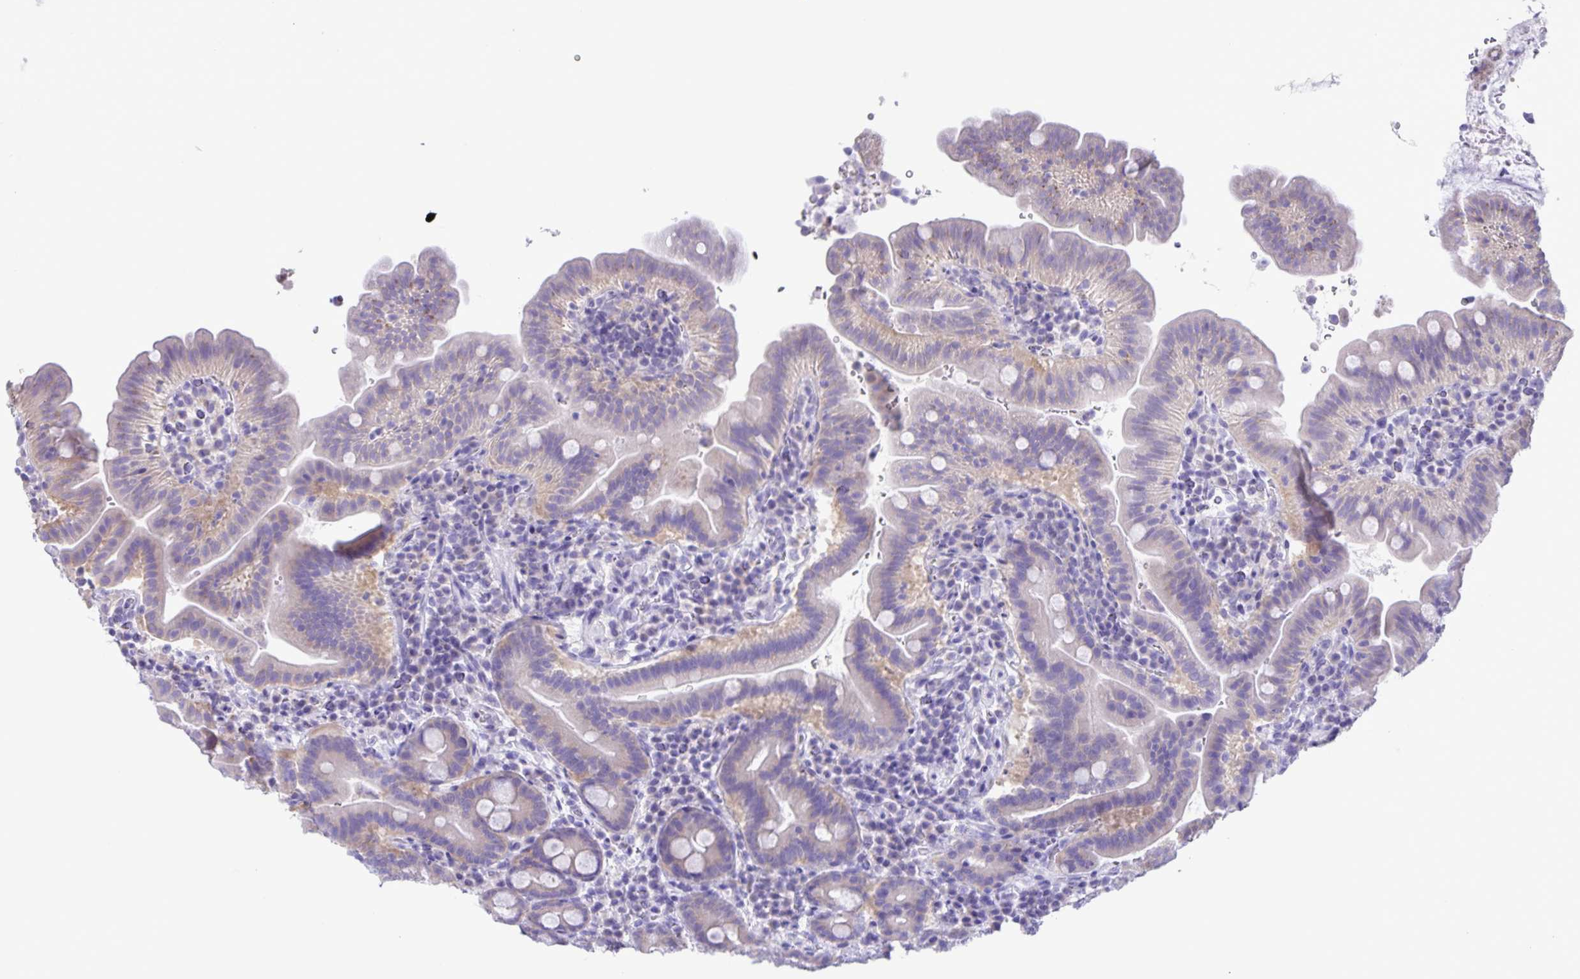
{"staining": {"intensity": "moderate", "quantity": "25%-75%", "location": "cytoplasmic/membranous"}, "tissue": "small intestine", "cell_type": "Glandular cells", "image_type": "normal", "snomed": [{"axis": "morphology", "description": "Normal tissue, NOS"}, {"axis": "topography", "description": "Small intestine"}], "caption": "This histopathology image demonstrates immunohistochemistry staining of normal small intestine, with medium moderate cytoplasmic/membranous positivity in about 25%-75% of glandular cells.", "gene": "CAPSL", "patient": {"sex": "male", "age": 26}}